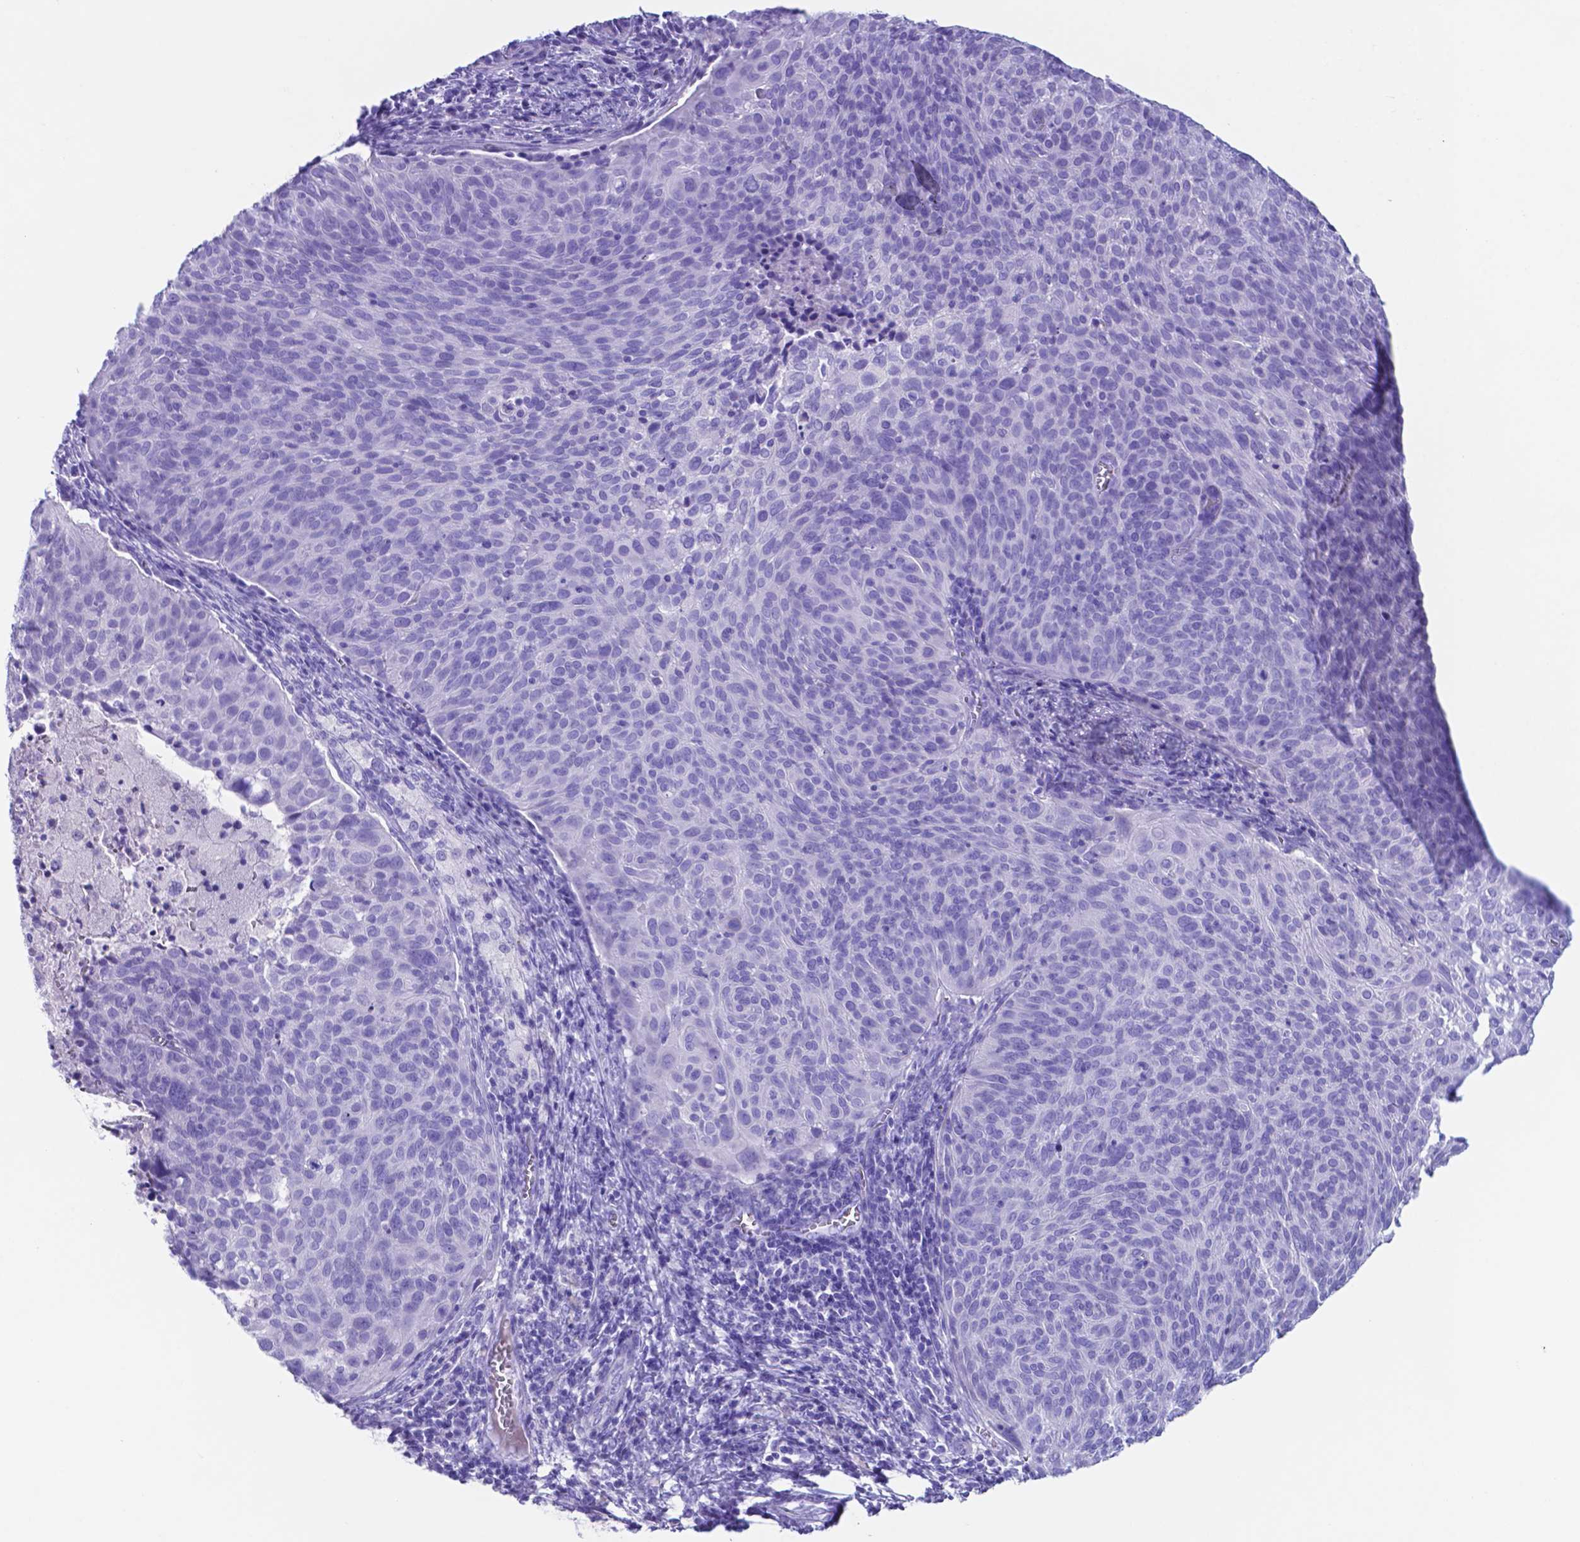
{"staining": {"intensity": "negative", "quantity": "none", "location": "none"}, "tissue": "cervical cancer", "cell_type": "Tumor cells", "image_type": "cancer", "snomed": [{"axis": "morphology", "description": "Squamous cell carcinoma, NOS"}, {"axis": "topography", "description": "Cervix"}], "caption": "Image shows no significant protein positivity in tumor cells of cervical cancer (squamous cell carcinoma).", "gene": "DNAAF8", "patient": {"sex": "female", "age": 39}}